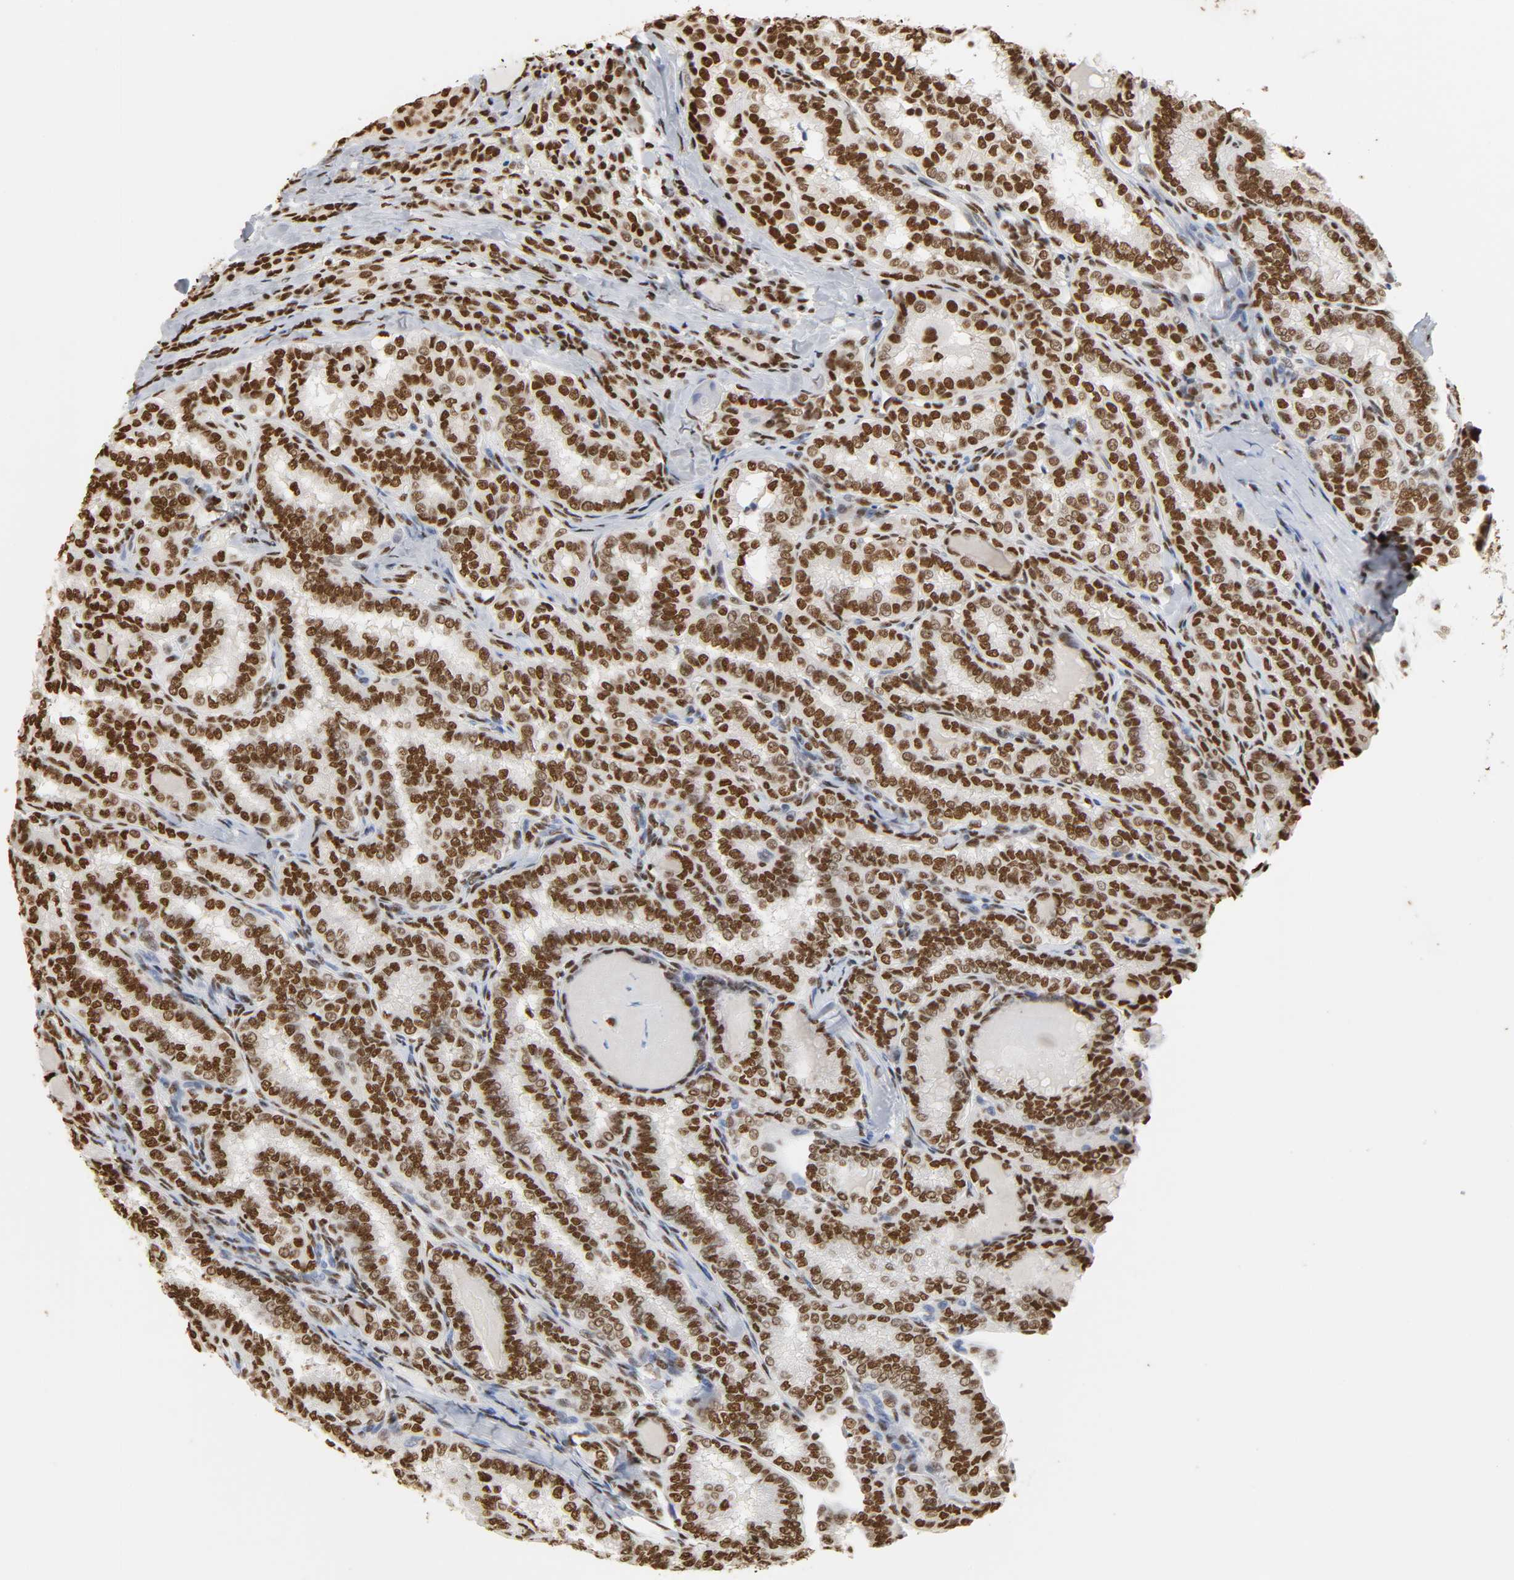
{"staining": {"intensity": "strong", "quantity": ">75%", "location": "nuclear"}, "tissue": "thyroid cancer", "cell_type": "Tumor cells", "image_type": "cancer", "snomed": [{"axis": "morphology", "description": "Papillary adenocarcinoma, NOS"}, {"axis": "topography", "description": "Thyroid gland"}], "caption": "Papillary adenocarcinoma (thyroid) tissue displays strong nuclear expression in approximately >75% of tumor cells", "gene": "HNRNPC", "patient": {"sex": "female", "age": 30}}